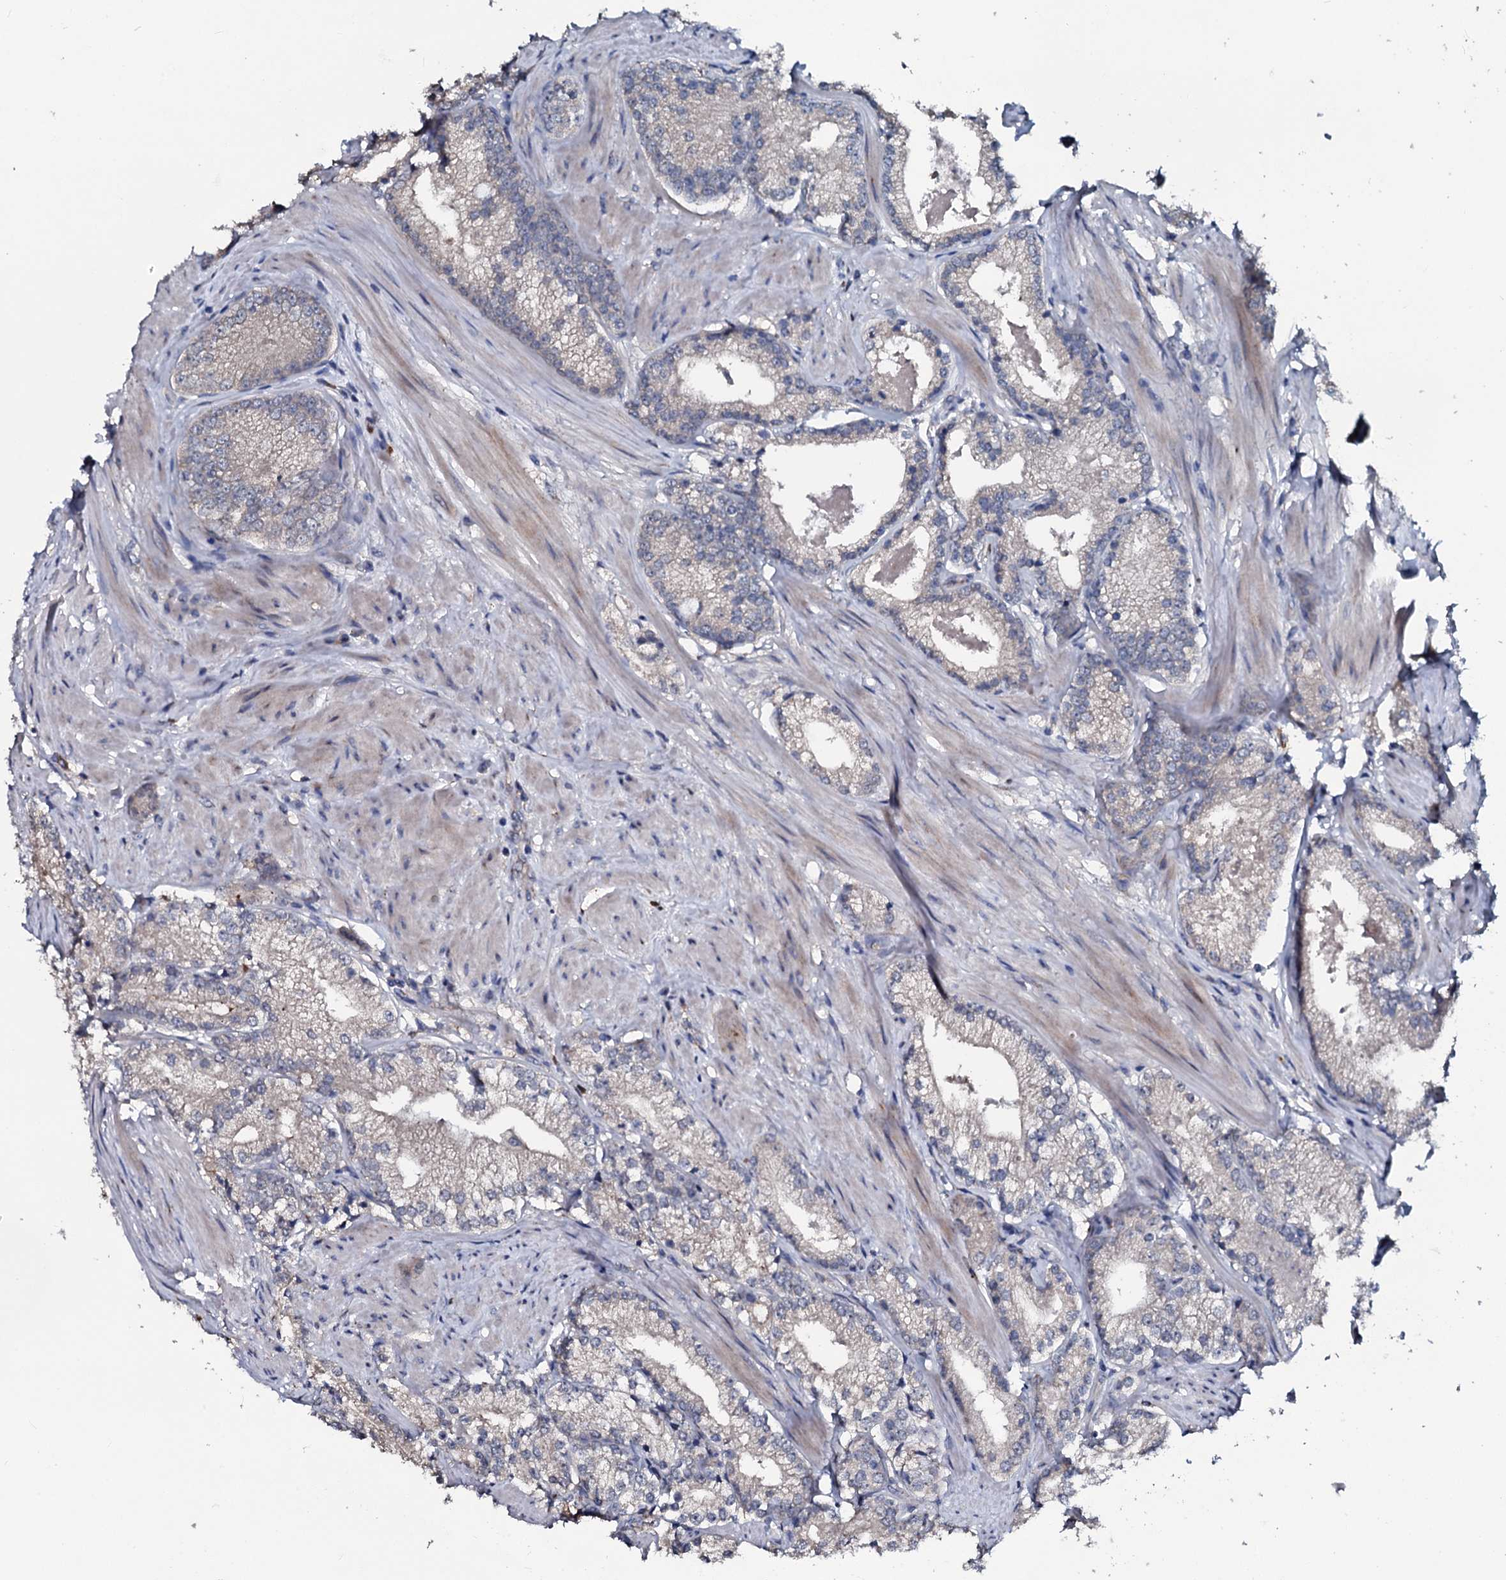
{"staining": {"intensity": "negative", "quantity": "none", "location": "none"}, "tissue": "prostate cancer", "cell_type": "Tumor cells", "image_type": "cancer", "snomed": [{"axis": "morphology", "description": "Adenocarcinoma, High grade"}, {"axis": "topography", "description": "Prostate"}], "caption": "The micrograph demonstrates no staining of tumor cells in prostate cancer (high-grade adenocarcinoma).", "gene": "IL12B", "patient": {"sex": "male", "age": 66}}